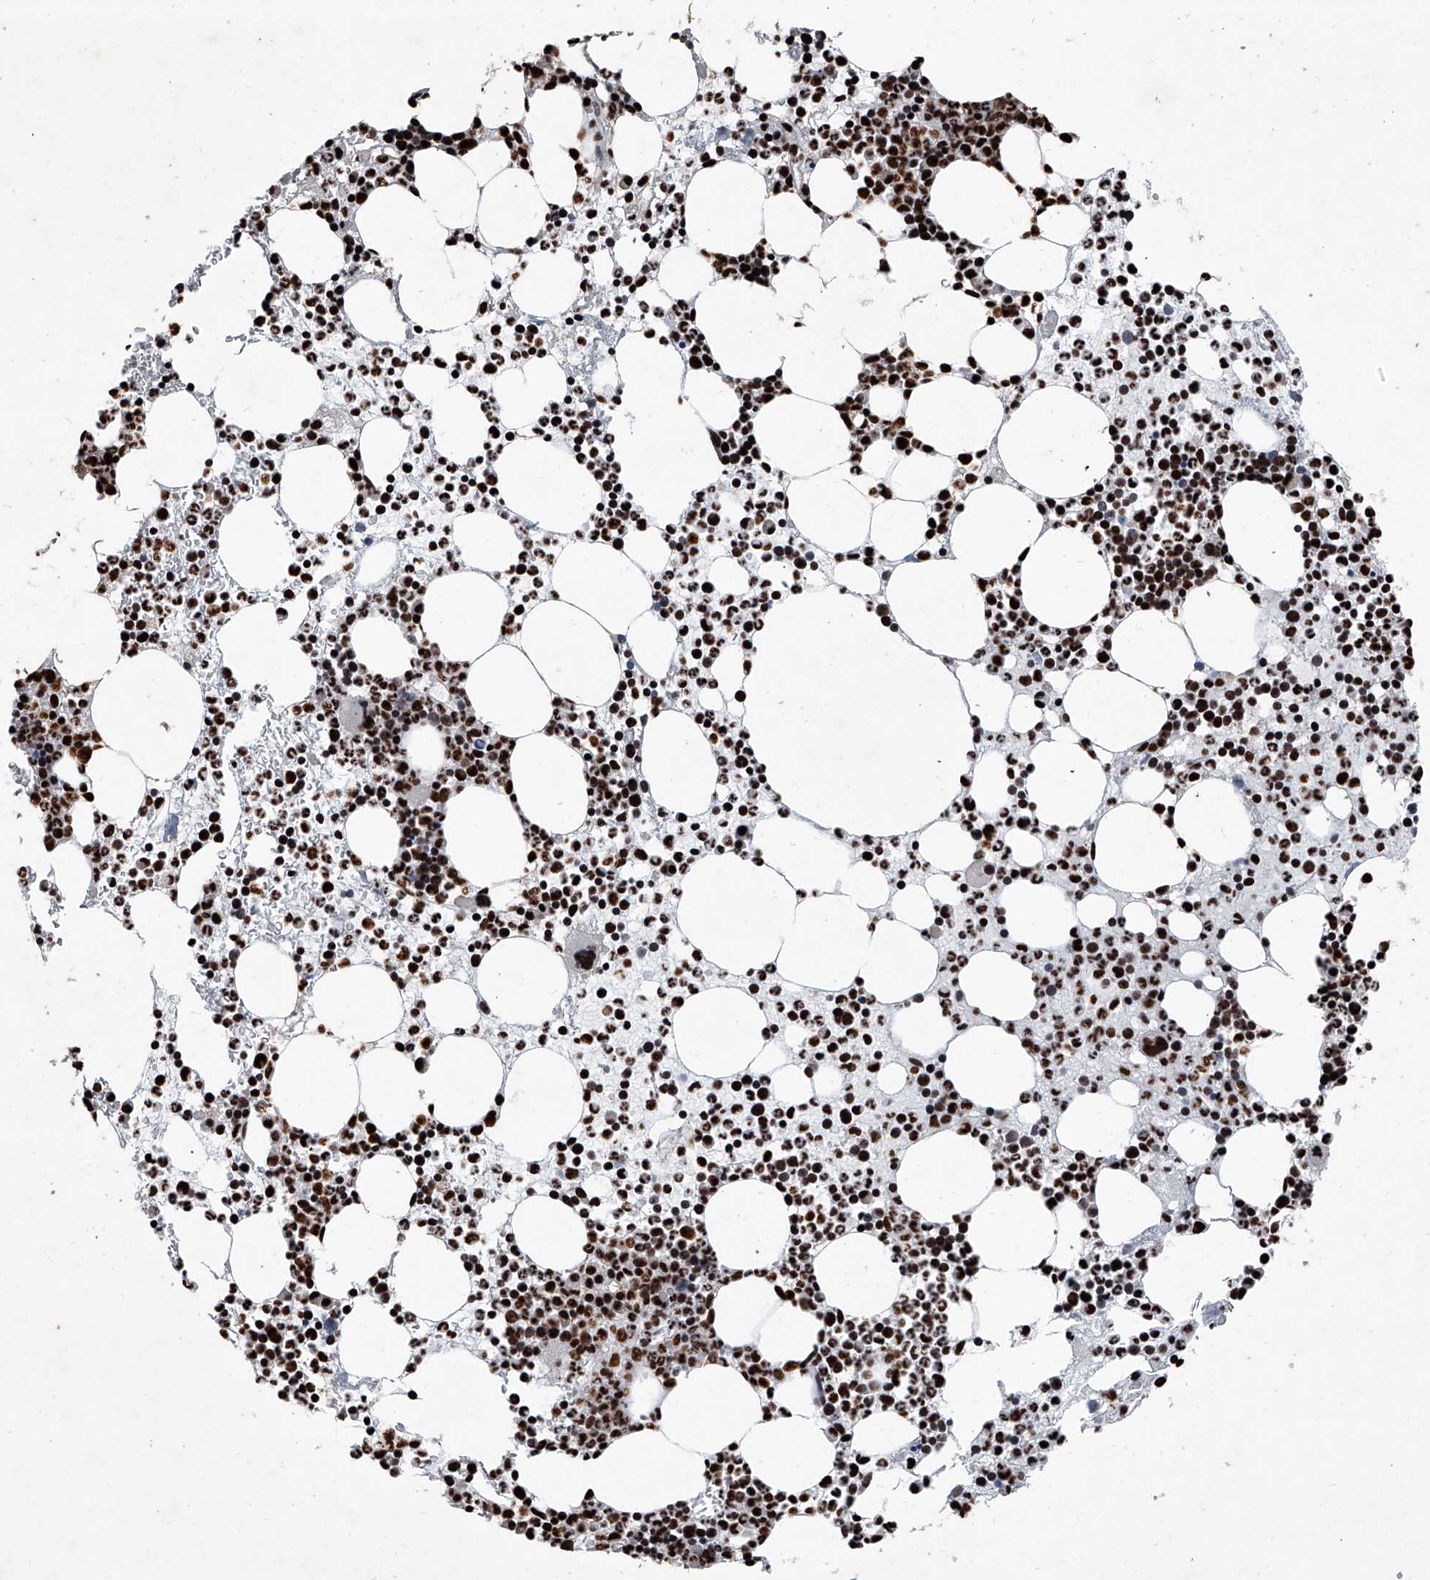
{"staining": {"intensity": "strong", "quantity": ">75%", "location": "nuclear"}, "tissue": "bone marrow", "cell_type": "Hematopoietic cells", "image_type": "normal", "snomed": [{"axis": "morphology", "description": "Normal tissue, NOS"}, {"axis": "topography", "description": "Bone marrow"}], "caption": "Immunohistochemistry micrograph of benign bone marrow stained for a protein (brown), which exhibits high levels of strong nuclear staining in approximately >75% of hematopoietic cells.", "gene": "DDX39B", "patient": {"sex": "female", "age": 78}}